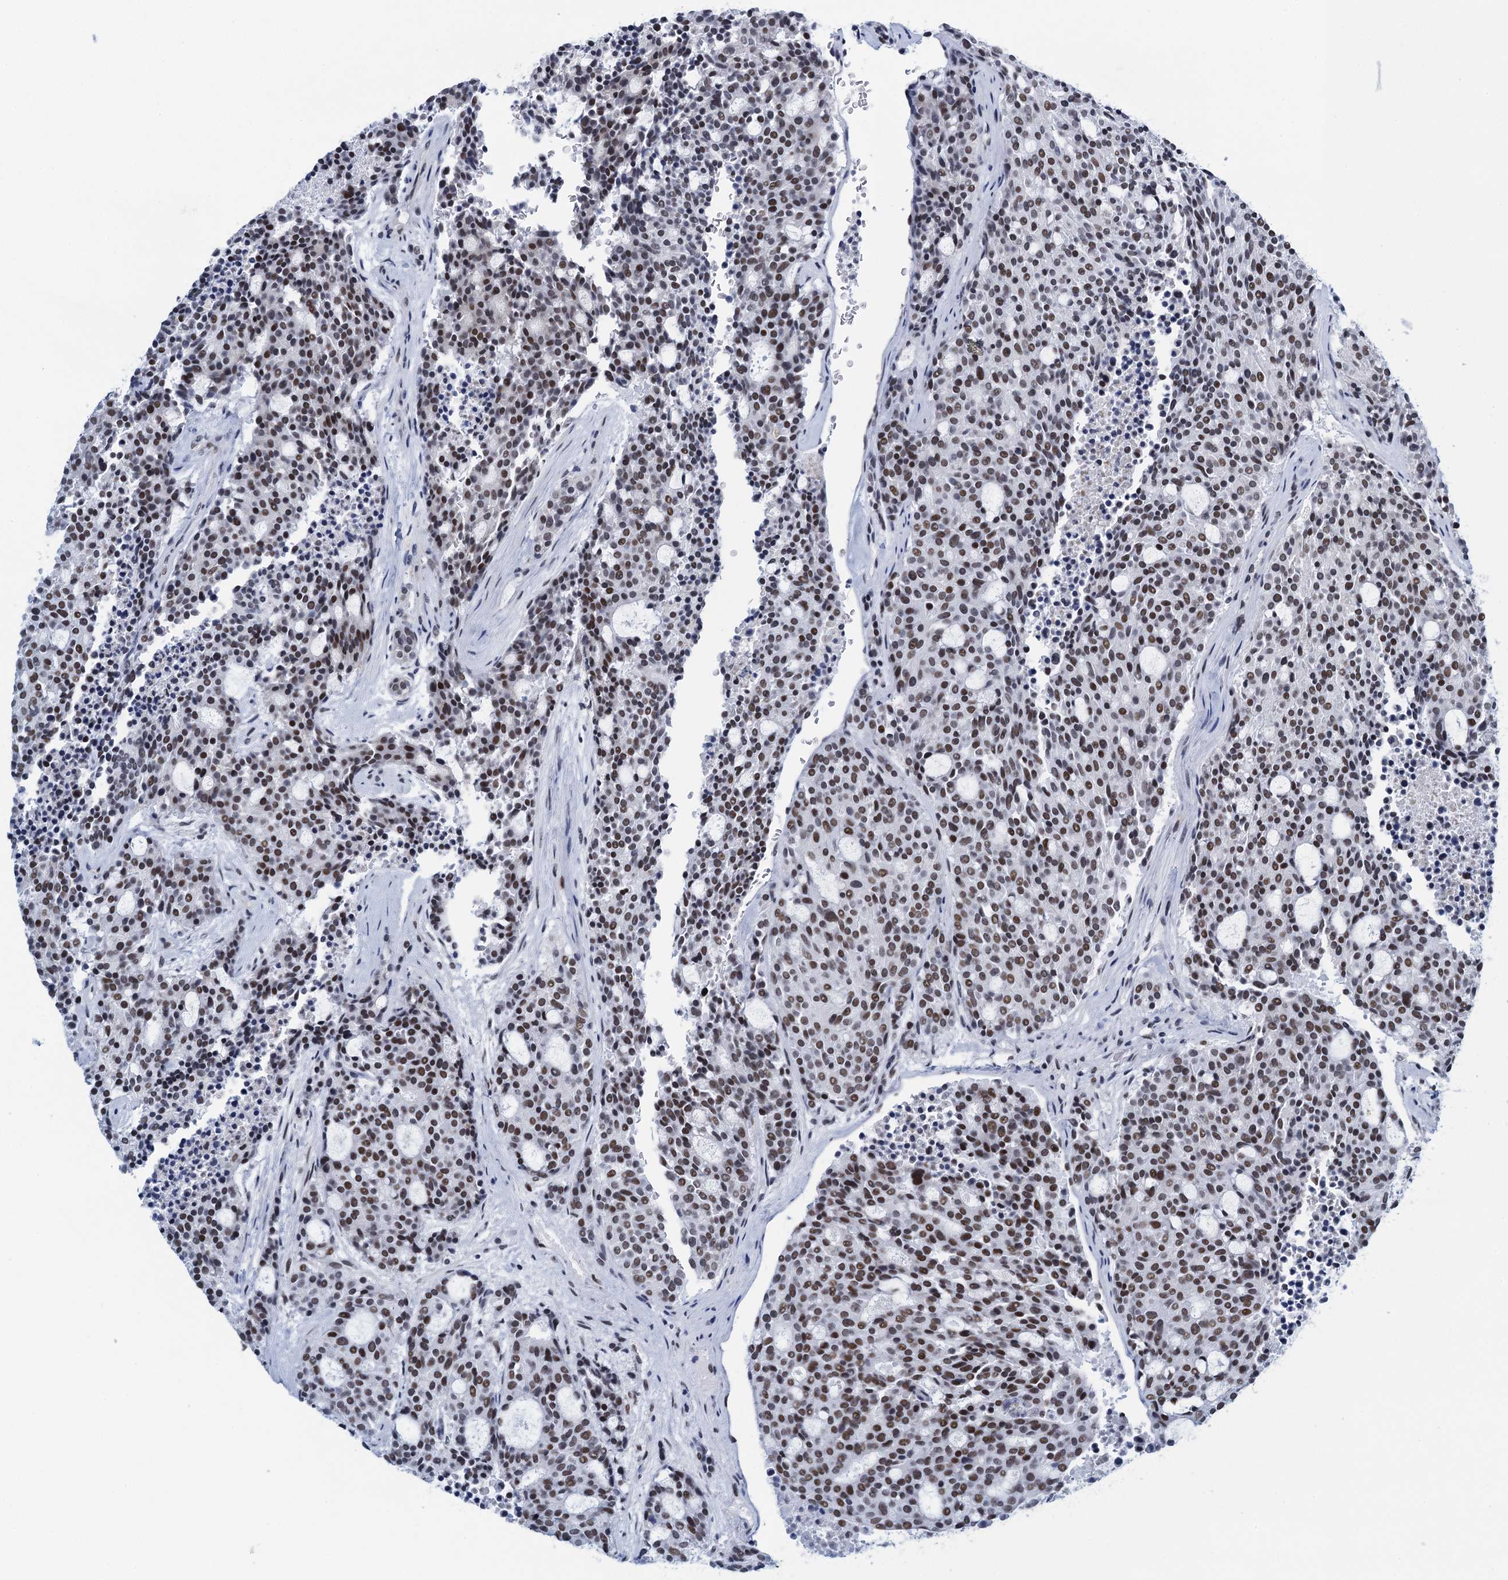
{"staining": {"intensity": "moderate", "quantity": ">75%", "location": "nuclear"}, "tissue": "carcinoid", "cell_type": "Tumor cells", "image_type": "cancer", "snomed": [{"axis": "morphology", "description": "Carcinoid, malignant, NOS"}, {"axis": "topography", "description": "Pancreas"}], "caption": "Immunohistochemical staining of human carcinoid shows moderate nuclear protein positivity in approximately >75% of tumor cells.", "gene": "HNRNPUL2", "patient": {"sex": "female", "age": 54}}